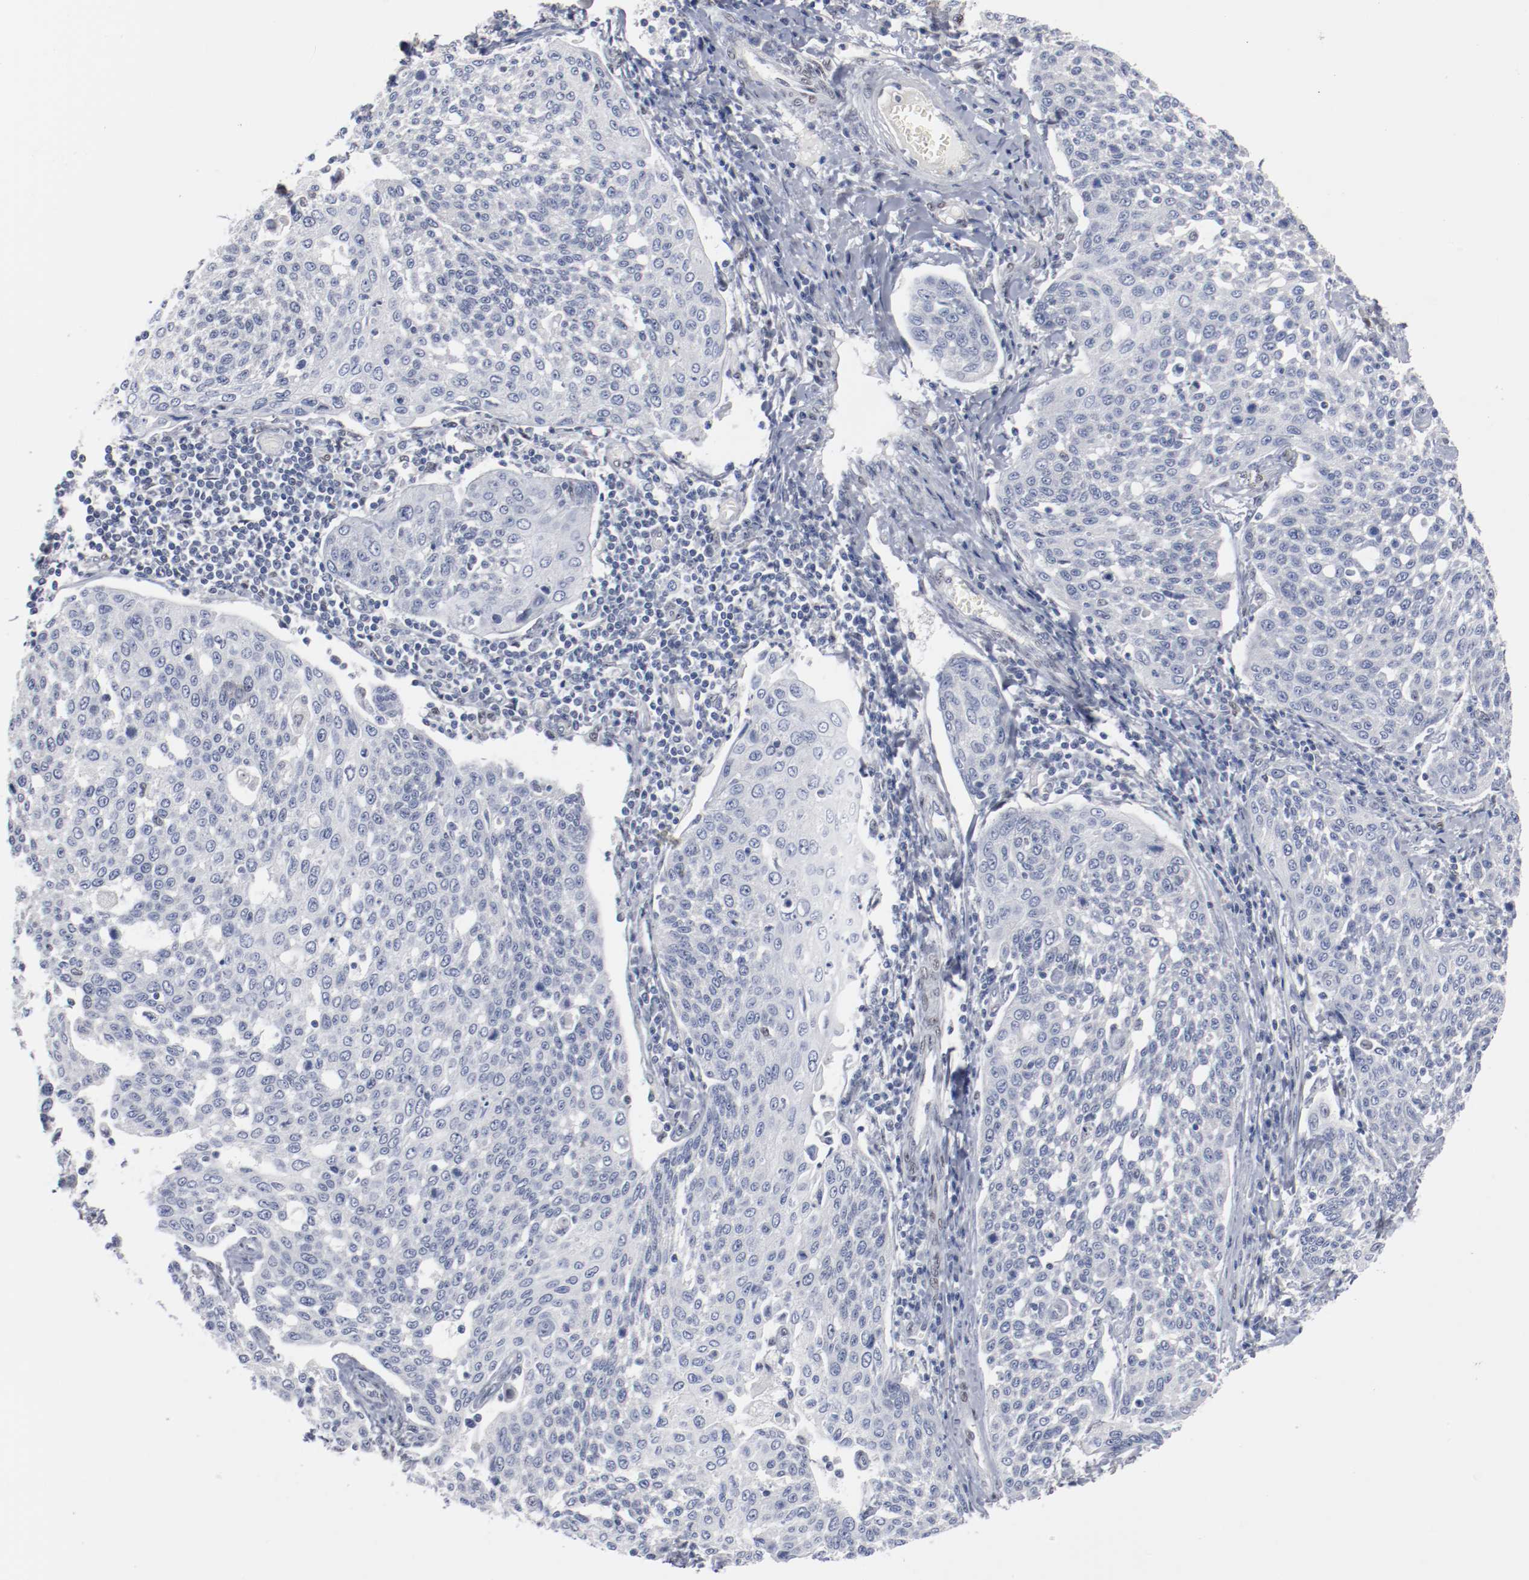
{"staining": {"intensity": "negative", "quantity": "none", "location": "none"}, "tissue": "cervical cancer", "cell_type": "Tumor cells", "image_type": "cancer", "snomed": [{"axis": "morphology", "description": "Squamous cell carcinoma, NOS"}, {"axis": "topography", "description": "Cervix"}], "caption": "High power microscopy micrograph of an immunohistochemistry micrograph of cervical cancer, revealing no significant staining in tumor cells.", "gene": "ZEB2", "patient": {"sex": "female", "age": 34}}